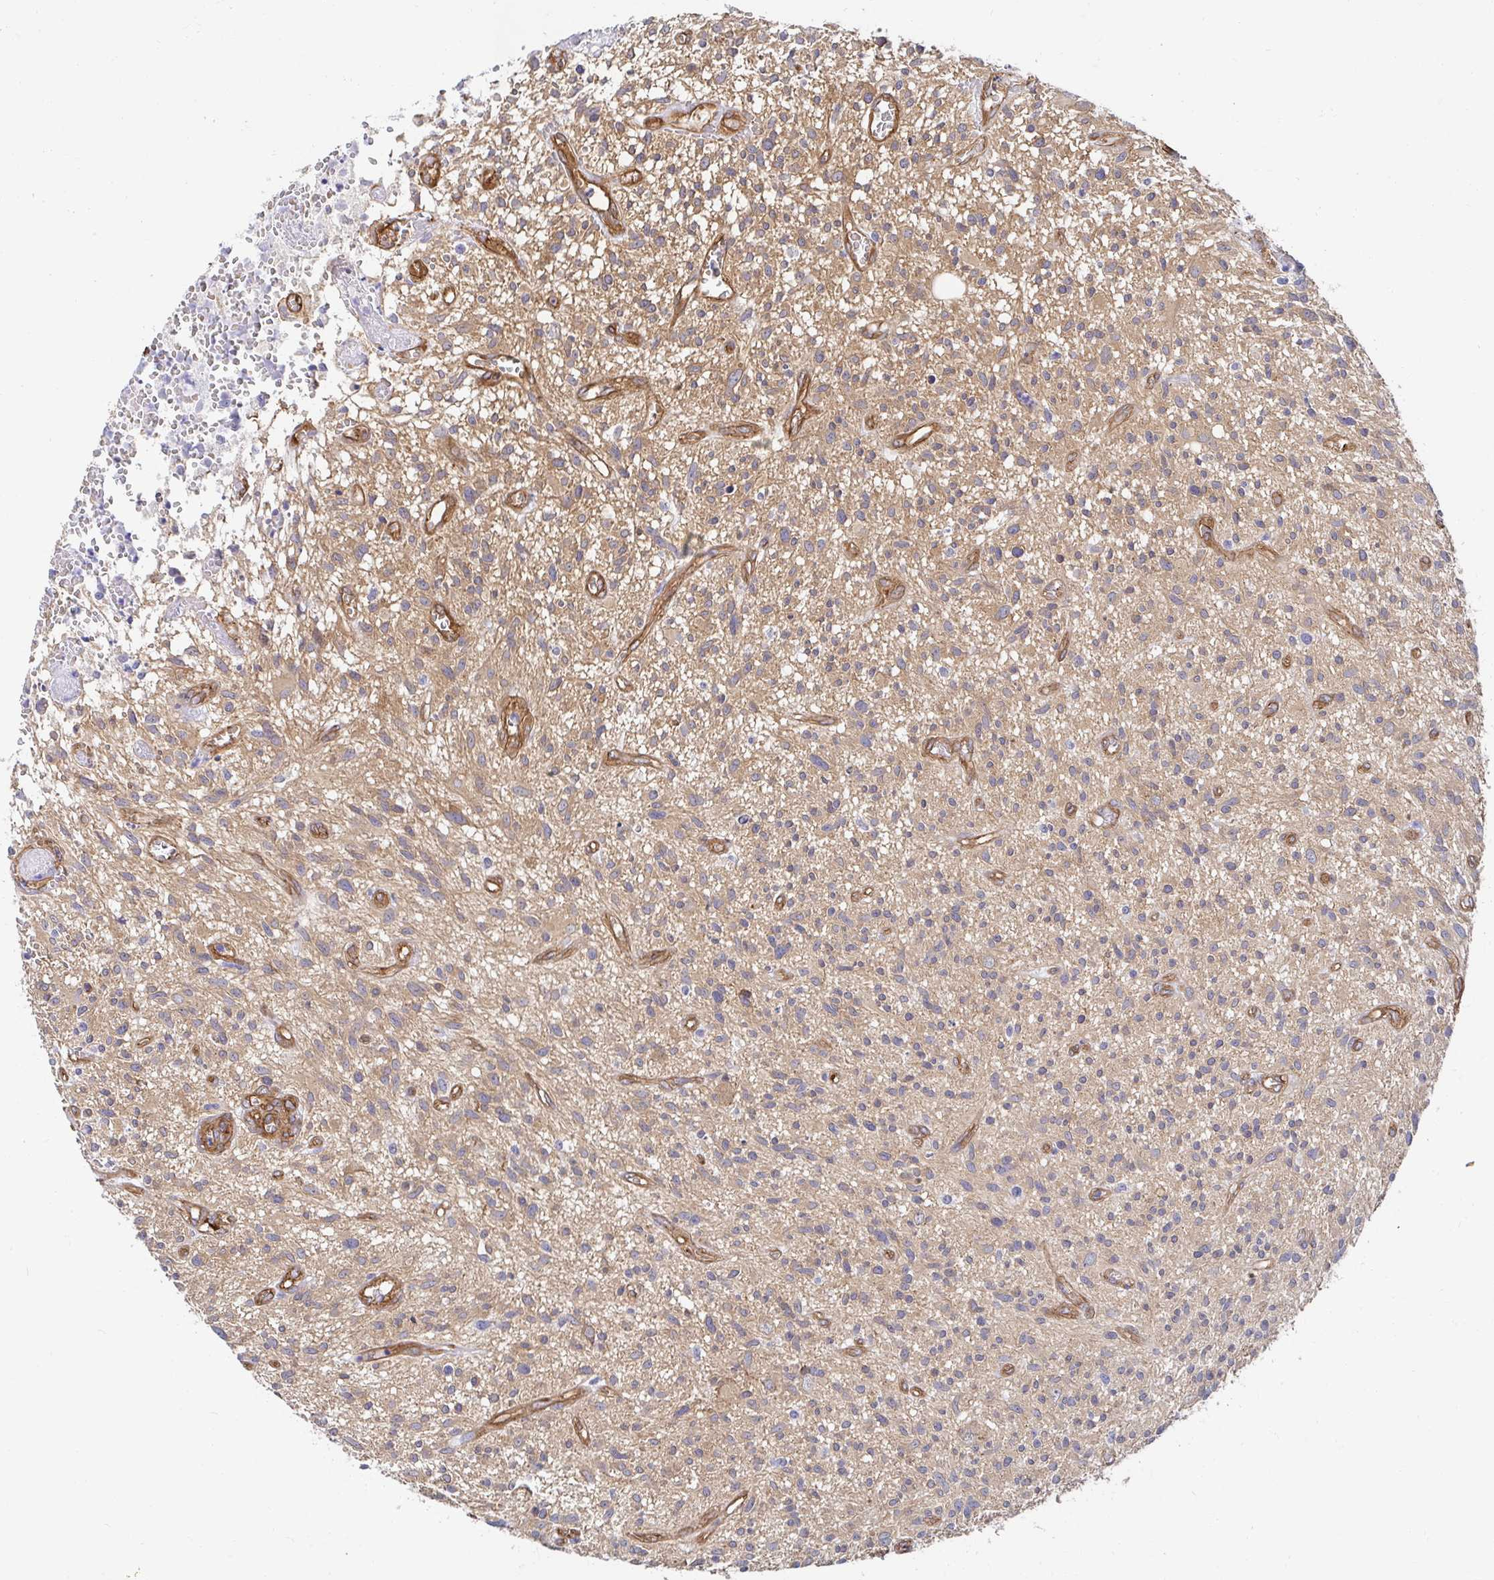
{"staining": {"intensity": "weak", "quantity": ">75%", "location": "cytoplasmic/membranous"}, "tissue": "glioma", "cell_type": "Tumor cells", "image_type": "cancer", "snomed": [{"axis": "morphology", "description": "Glioma, malignant, High grade"}, {"axis": "topography", "description": "Brain"}], "caption": "Tumor cells demonstrate low levels of weak cytoplasmic/membranous positivity in approximately >75% of cells in malignant glioma (high-grade). The protein of interest is stained brown, and the nuclei are stained in blue (DAB (3,3'-diaminobenzidine) IHC with brightfield microscopy, high magnification).", "gene": "CTTN", "patient": {"sex": "male", "age": 75}}